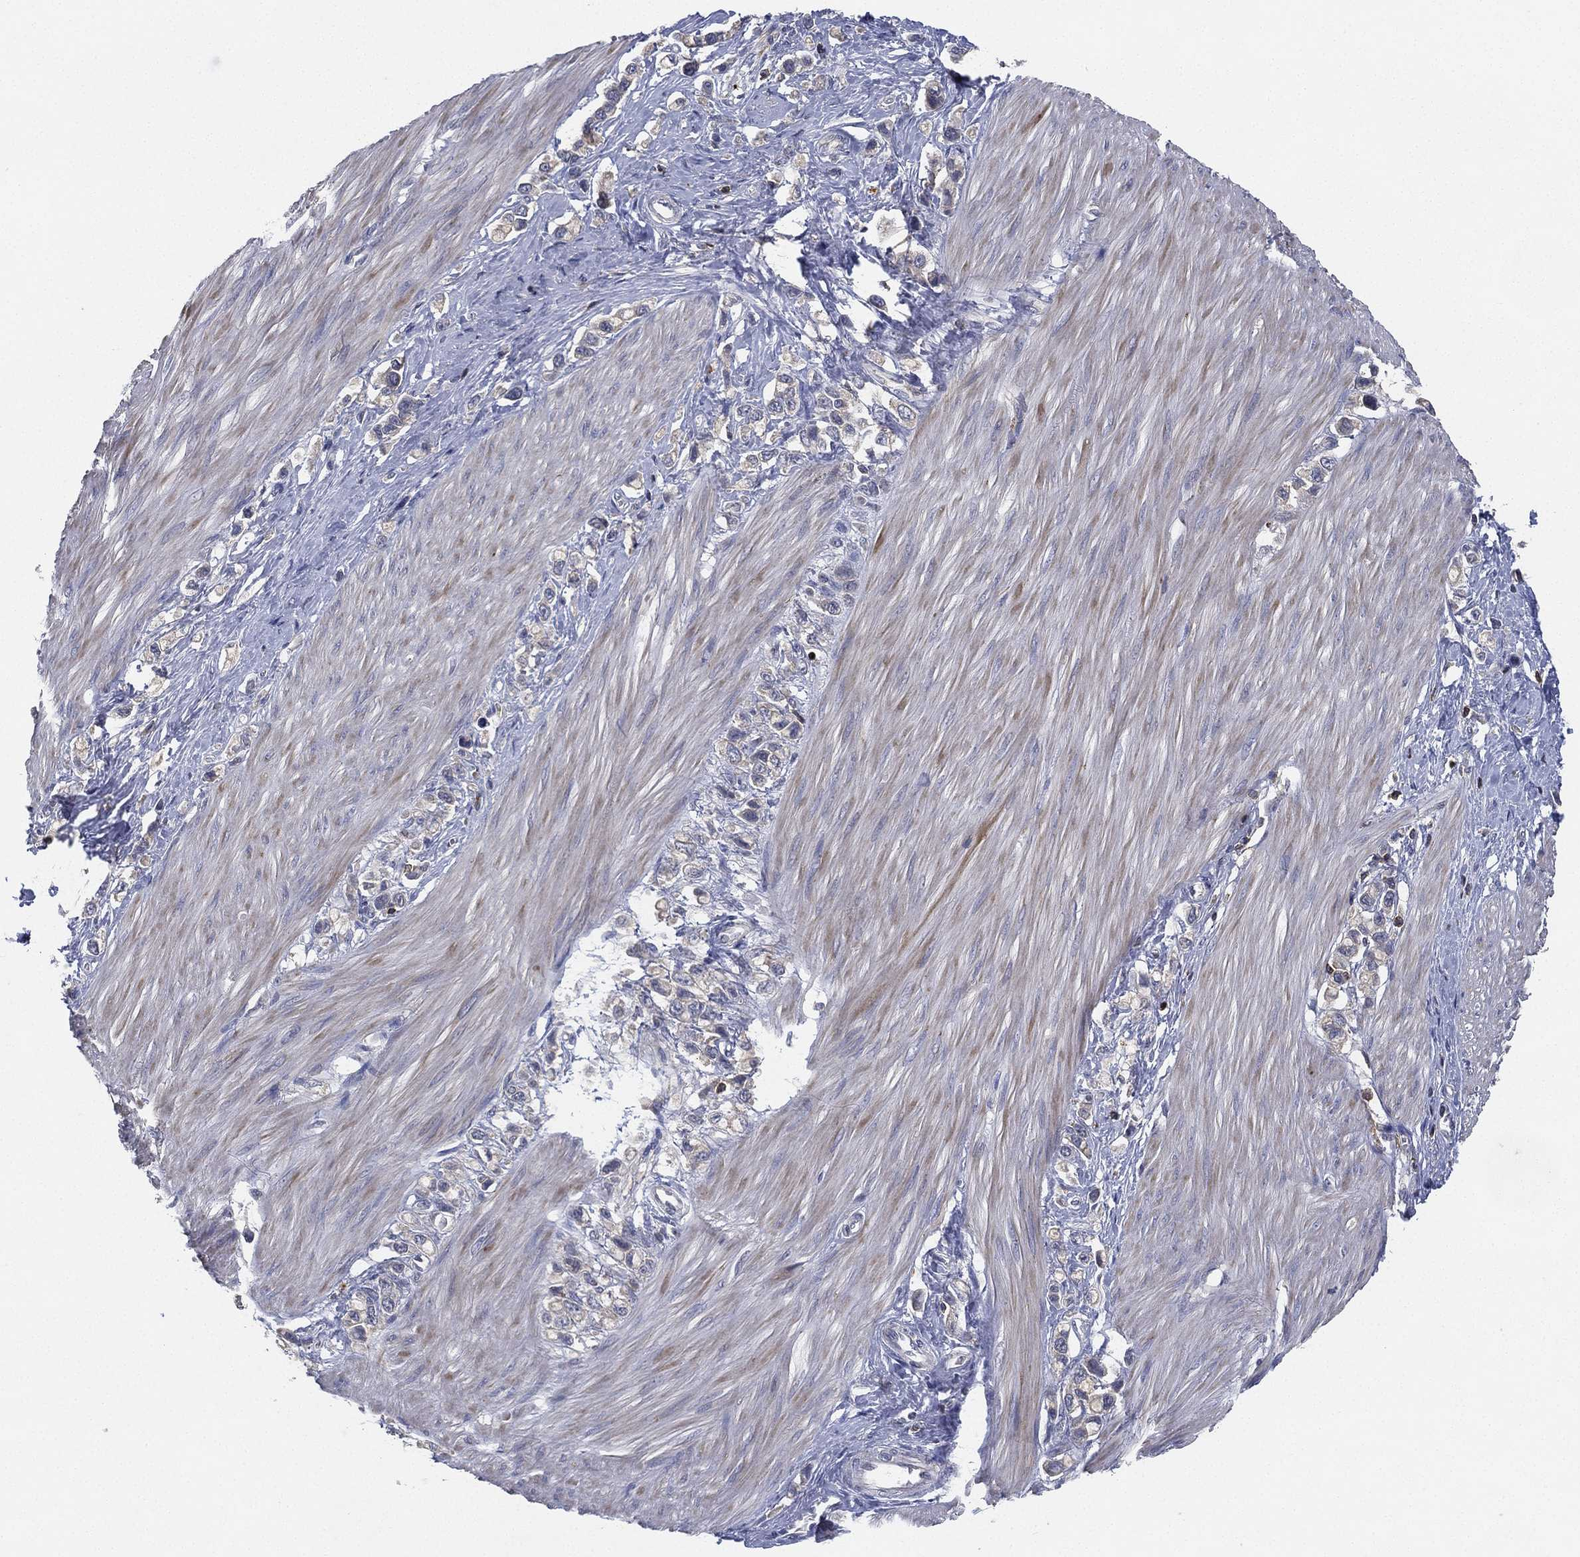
{"staining": {"intensity": "negative", "quantity": "none", "location": "none"}, "tissue": "stomach cancer", "cell_type": "Tumor cells", "image_type": "cancer", "snomed": [{"axis": "morphology", "description": "Normal tissue, NOS"}, {"axis": "morphology", "description": "Adenocarcinoma, NOS"}, {"axis": "morphology", "description": "Adenocarcinoma, High grade"}, {"axis": "topography", "description": "Stomach, upper"}, {"axis": "topography", "description": "Stomach"}], "caption": "This is an immunohistochemistry (IHC) micrograph of human high-grade adenocarcinoma (stomach). There is no staining in tumor cells.", "gene": "CFAP251", "patient": {"sex": "female", "age": 65}}